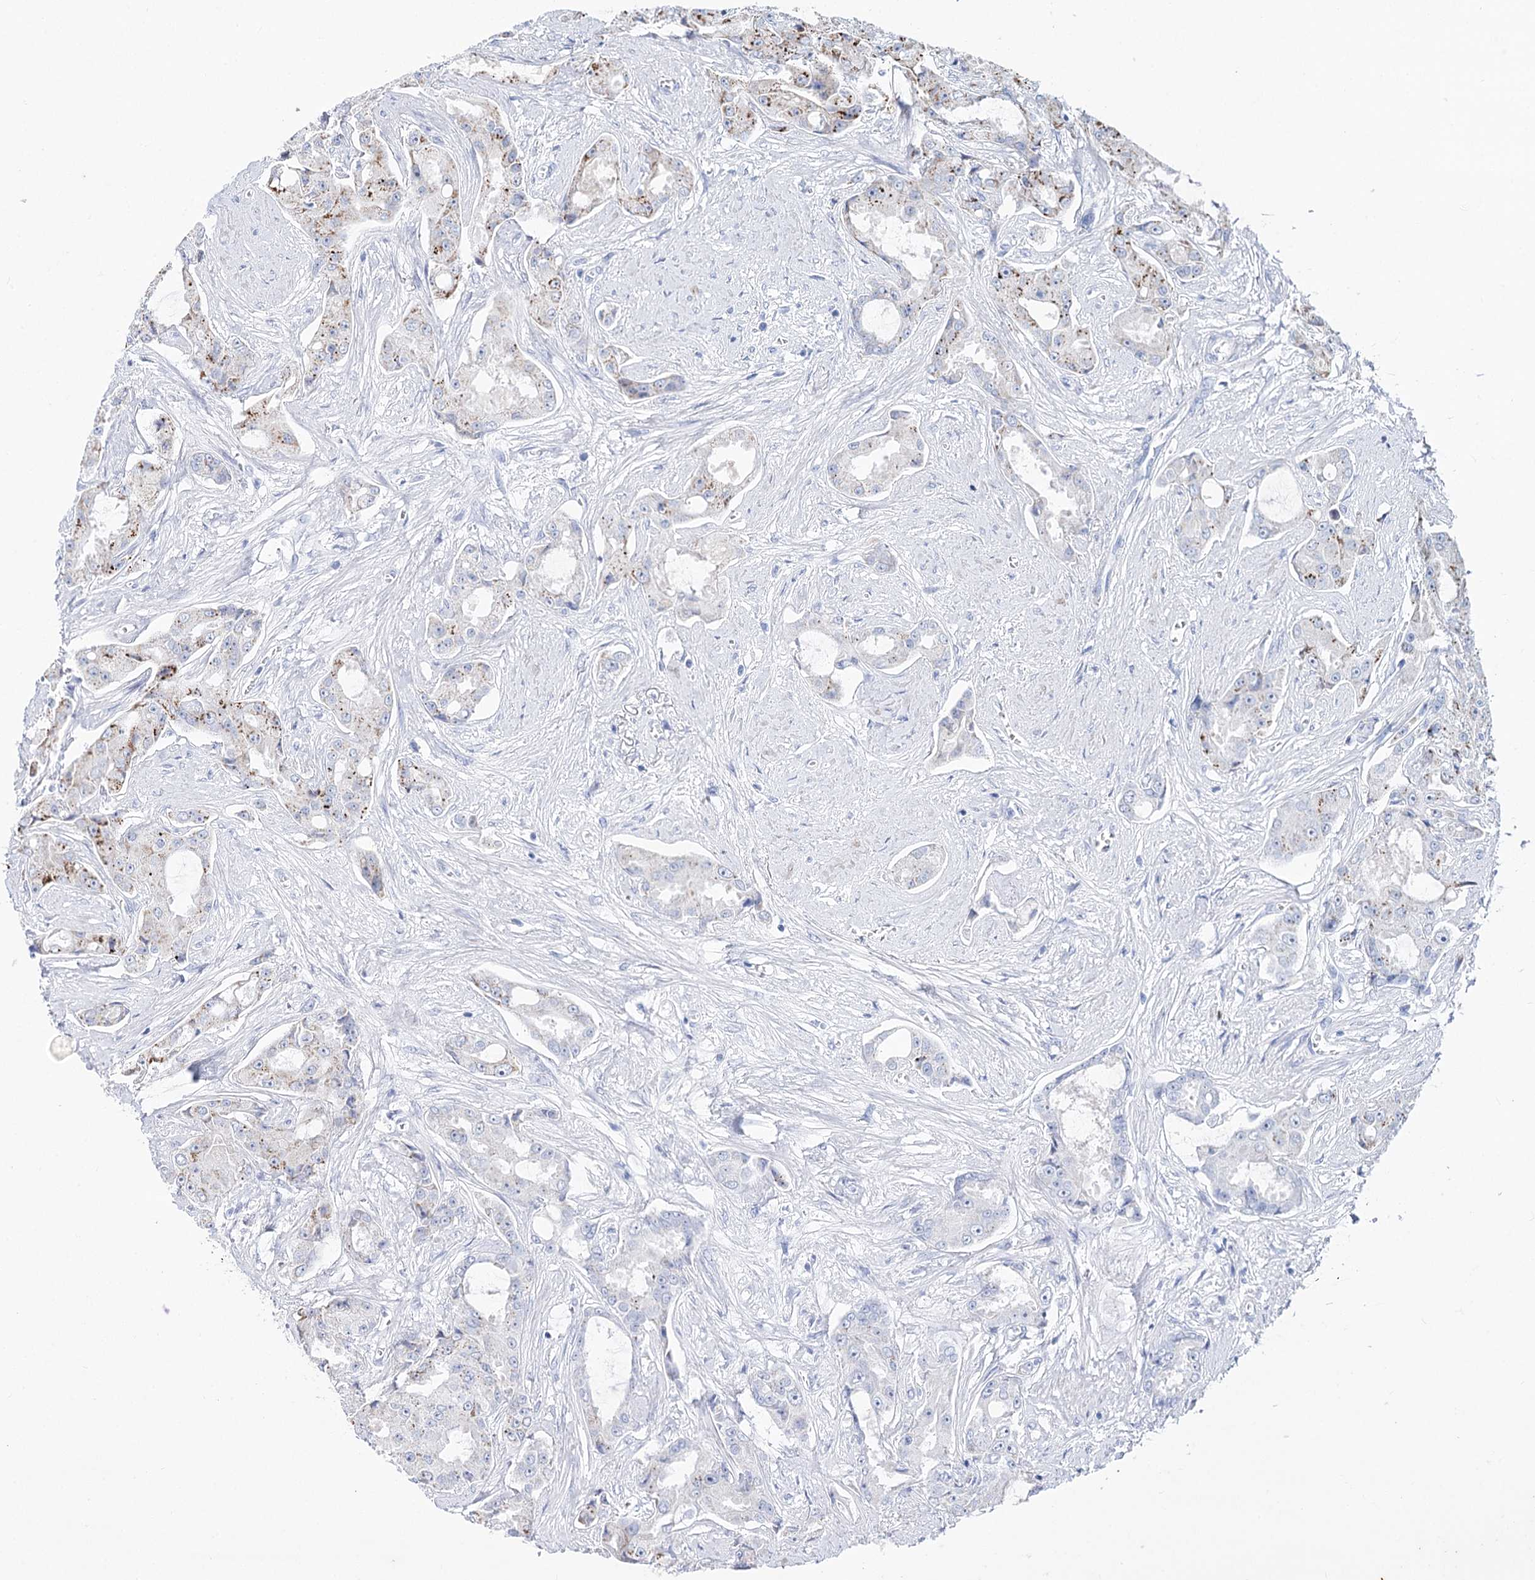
{"staining": {"intensity": "moderate", "quantity": "25%-75%", "location": "cytoplasmic/membranous"}, "tissue": "prostate cancer", "cell_type": "Tumor cells", "image_type": "cancer", "snomed": [{"axis": "morphology", "description": "Adenocarcinoma, High grade"}, {"axis": "topography", "description": "Prostate"}], "caption": "Moderate cytoplasmic/membranous staining is appreciated in about 25%-75% of tumor cells in prostate adenocarcinoma (high-grade).", "gene": "MCCC2", "patient": {"sex": "male", "age": 73}}